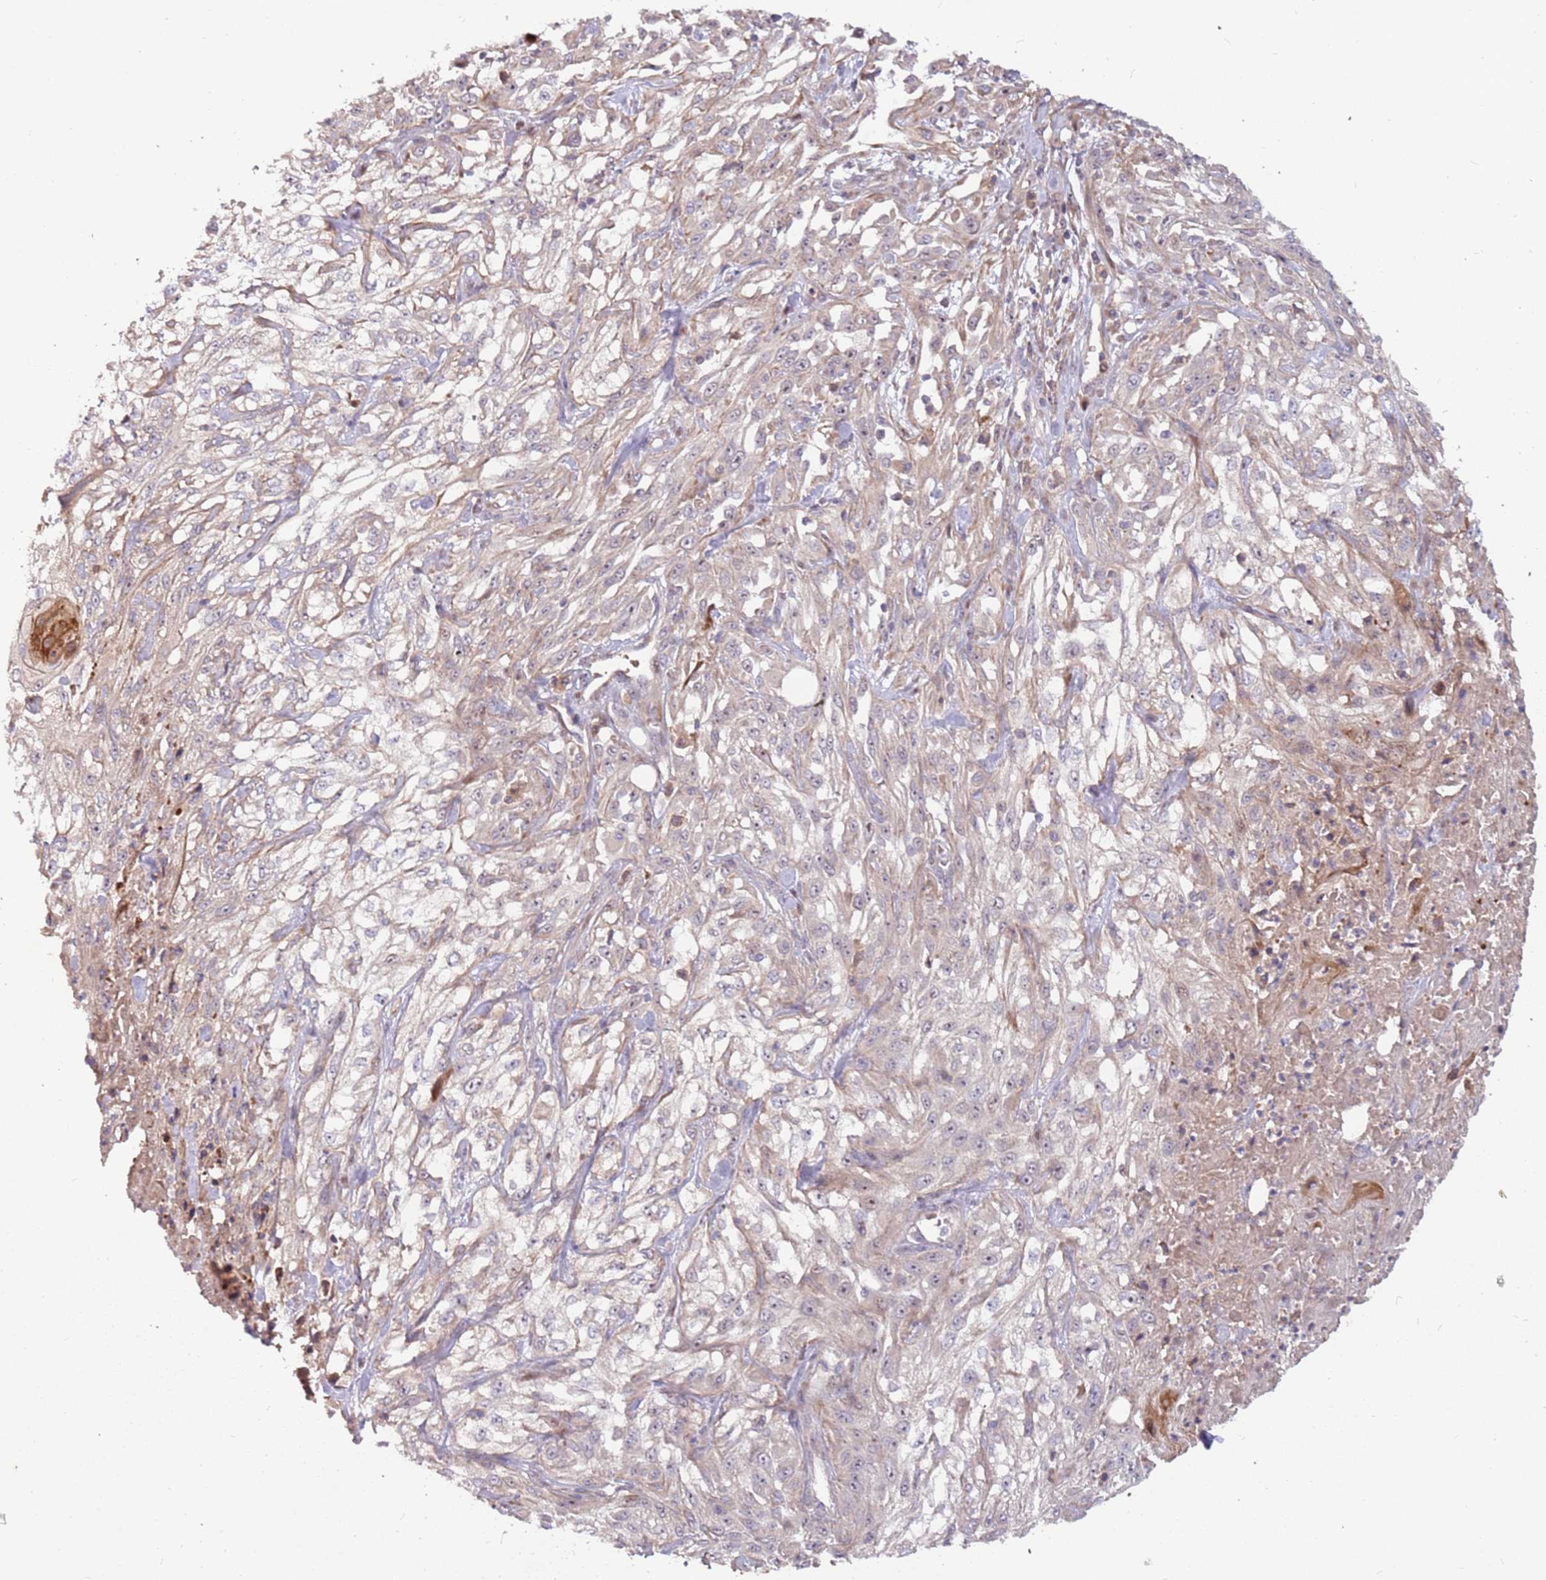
{"staining": {"intensity": "weak", "quantity": "25%-75%", "location": "nuclear"}, "tissue": "skin cancer", "cell_type": "Tumor cells", "image_type": "cancer", "snomed": [{"axis": "morphology", "description": "Squamous cell carcinoma, NOS"}, {"axis": "morphology", "description": "Squamous cell carcinoma, metastatic, NOS"}, {"axis": "topography", "description": "Skin"}, {"axis": "topography", "description": "Lymph node"}], "caption": "A brown stain labels weak nuclear positivity of a protein in human skin metastatic squamous cell carcinoma tumor cells.", "gene": "TRAPPC6B", "patient": {"sex": "male", "age": 75}}